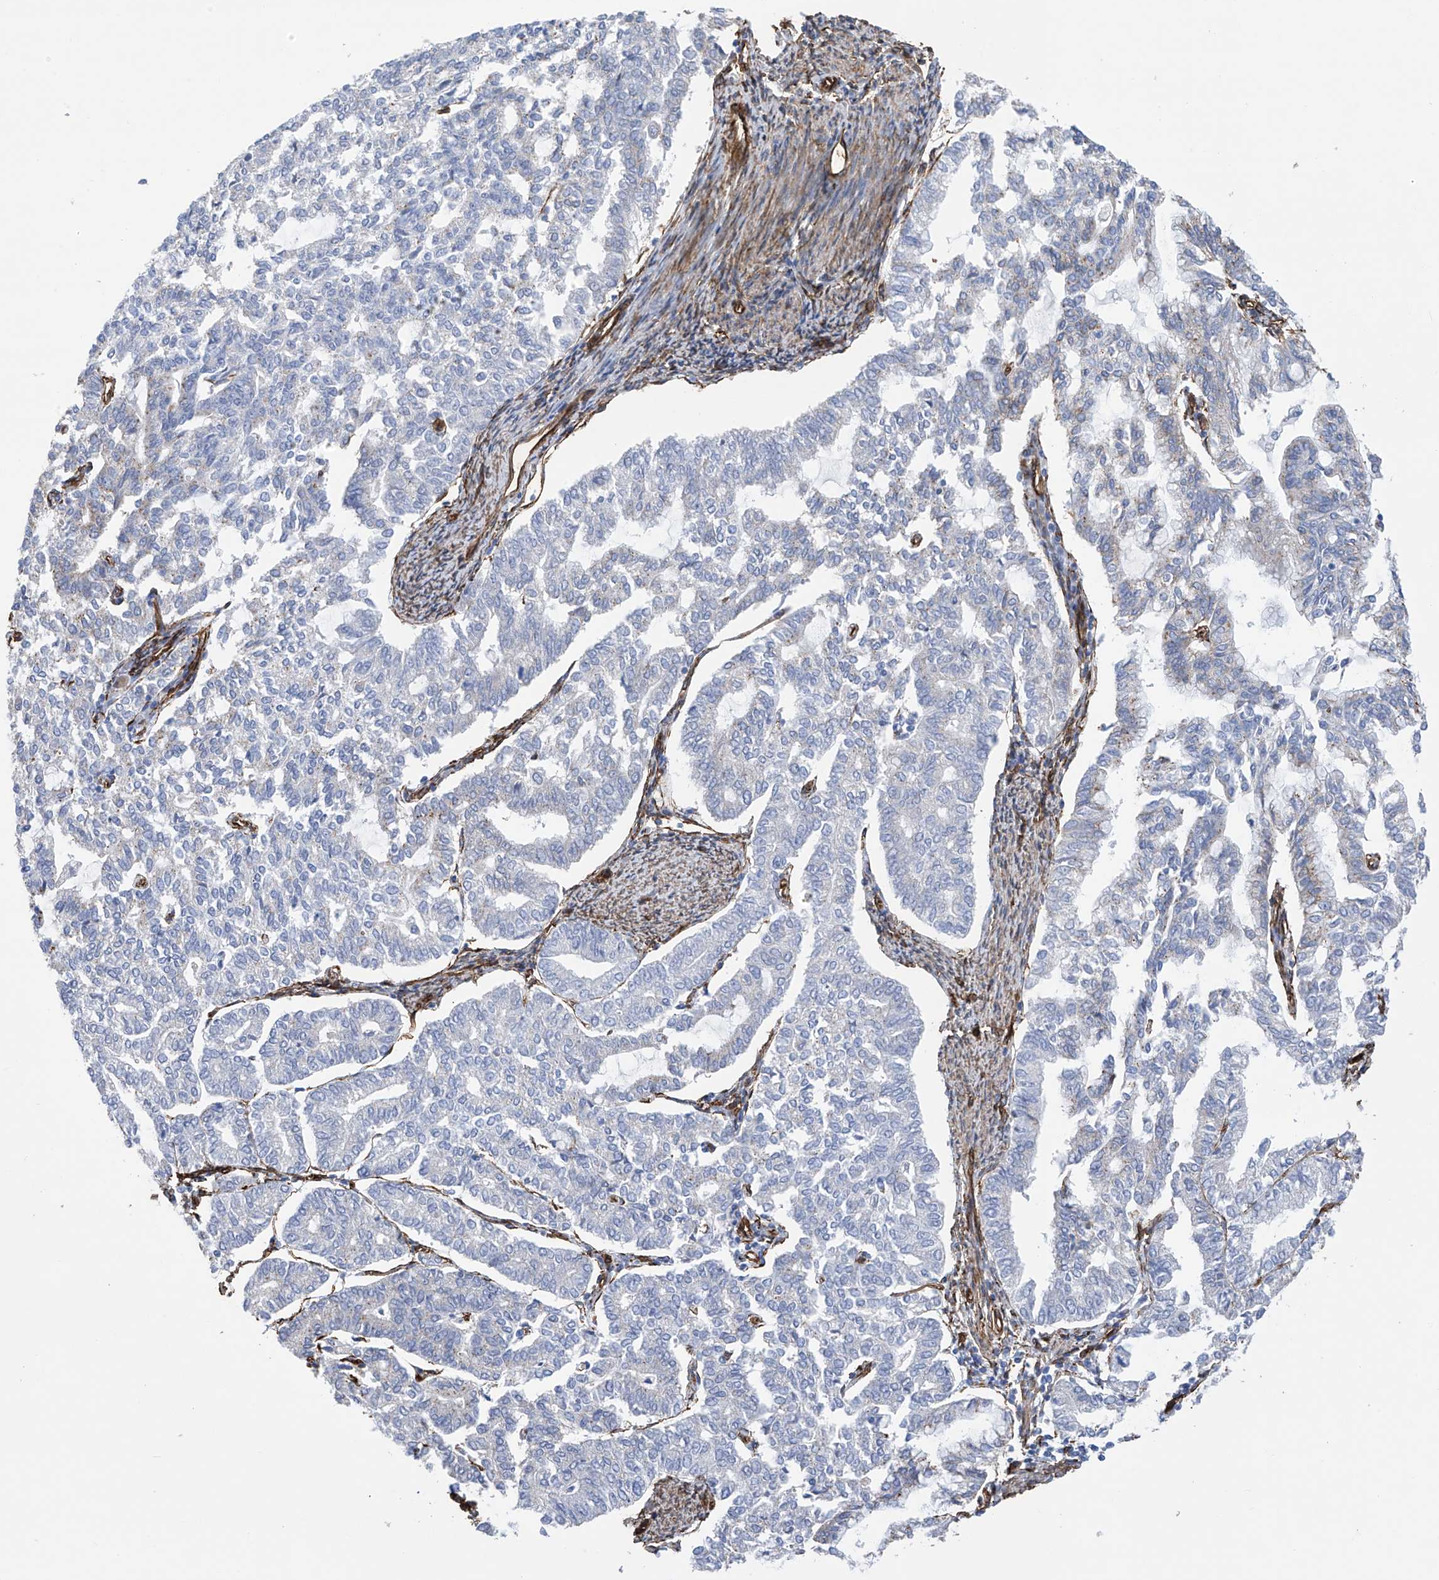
{"staining": {"intensity": "weak", "quantity": "<25%", "location": "cytoplasmic/membranous"}, "tissue": "endometrial cancer", "cell_type": "Tumor cells", "image_type": "cancer", "snomed": [{"axis": "morphology", "description": "Adenocarcinoma, NOS"}, {"axis": "topography", "description": "Endometrium"}], "caption": "This is a image of IHC staining of endometrial cancer, which shows no expression in tumor cells. Nuclei are stained in blue.", "gene": "UBTD1", "patient": {"sex": "female", "age": 79}}